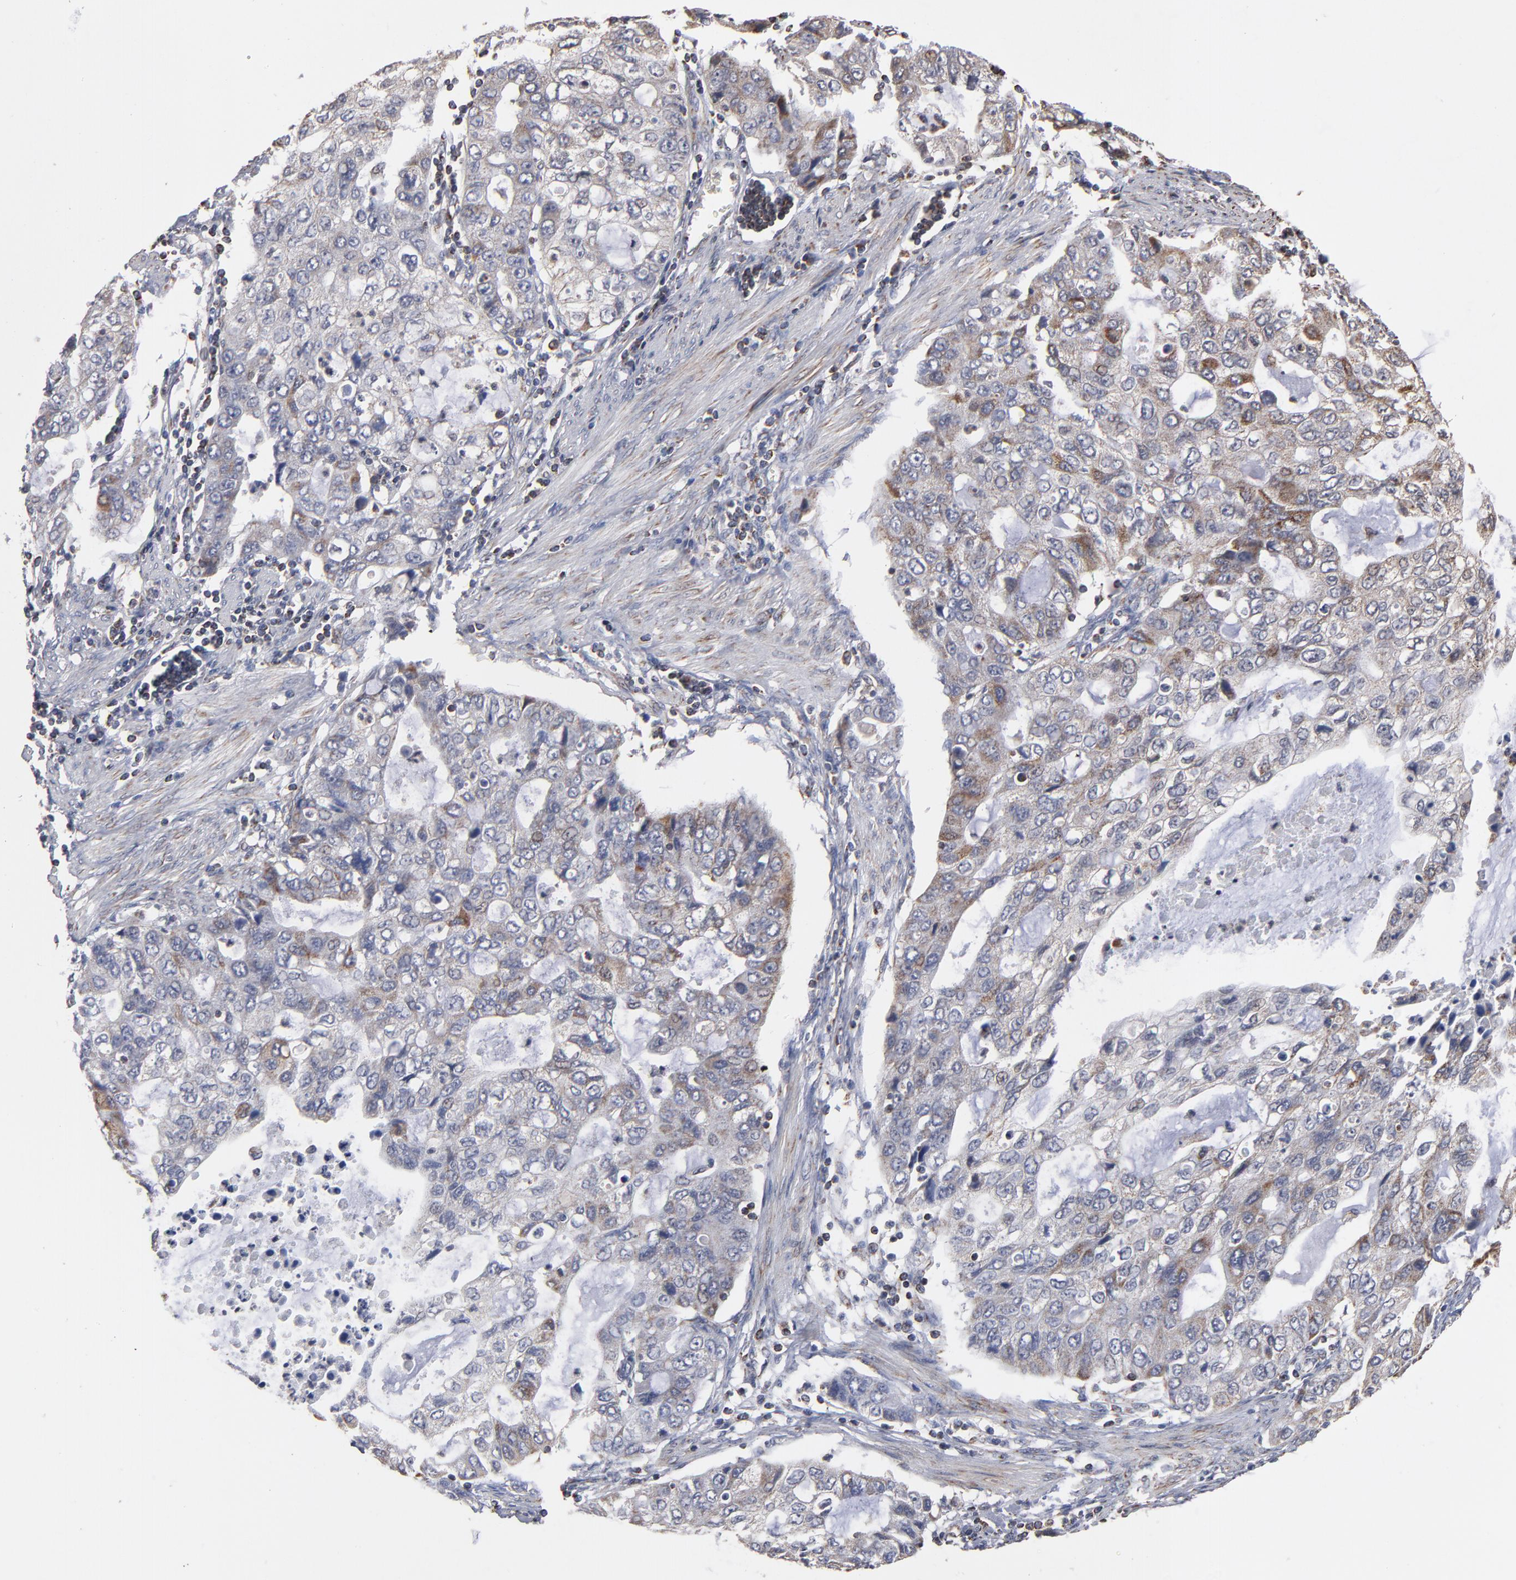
{"staining": {"intensity": "moderate", "quantity": "25%-75%", "location": "cytoplasmic/membranous"}, "tissue": "stomach cancer", "cell_type": "Tumor cells", "image_type": "cancer", "snomed": [{"axis": "morphology", "description": "Adenocarcinoma, NOS"}, {"axis": "topography", "description": "Stomach, upper"}], "caption": "Stomach adenocarcinoma stained with DAB immunohistochemistry (IHC) shows medium levels of moderate cytoplasmic/membranous expression in about 25%-75% of tumor cells.", "gene": "MIPOL1", "patient": {"sex": "female", "age": 52}}